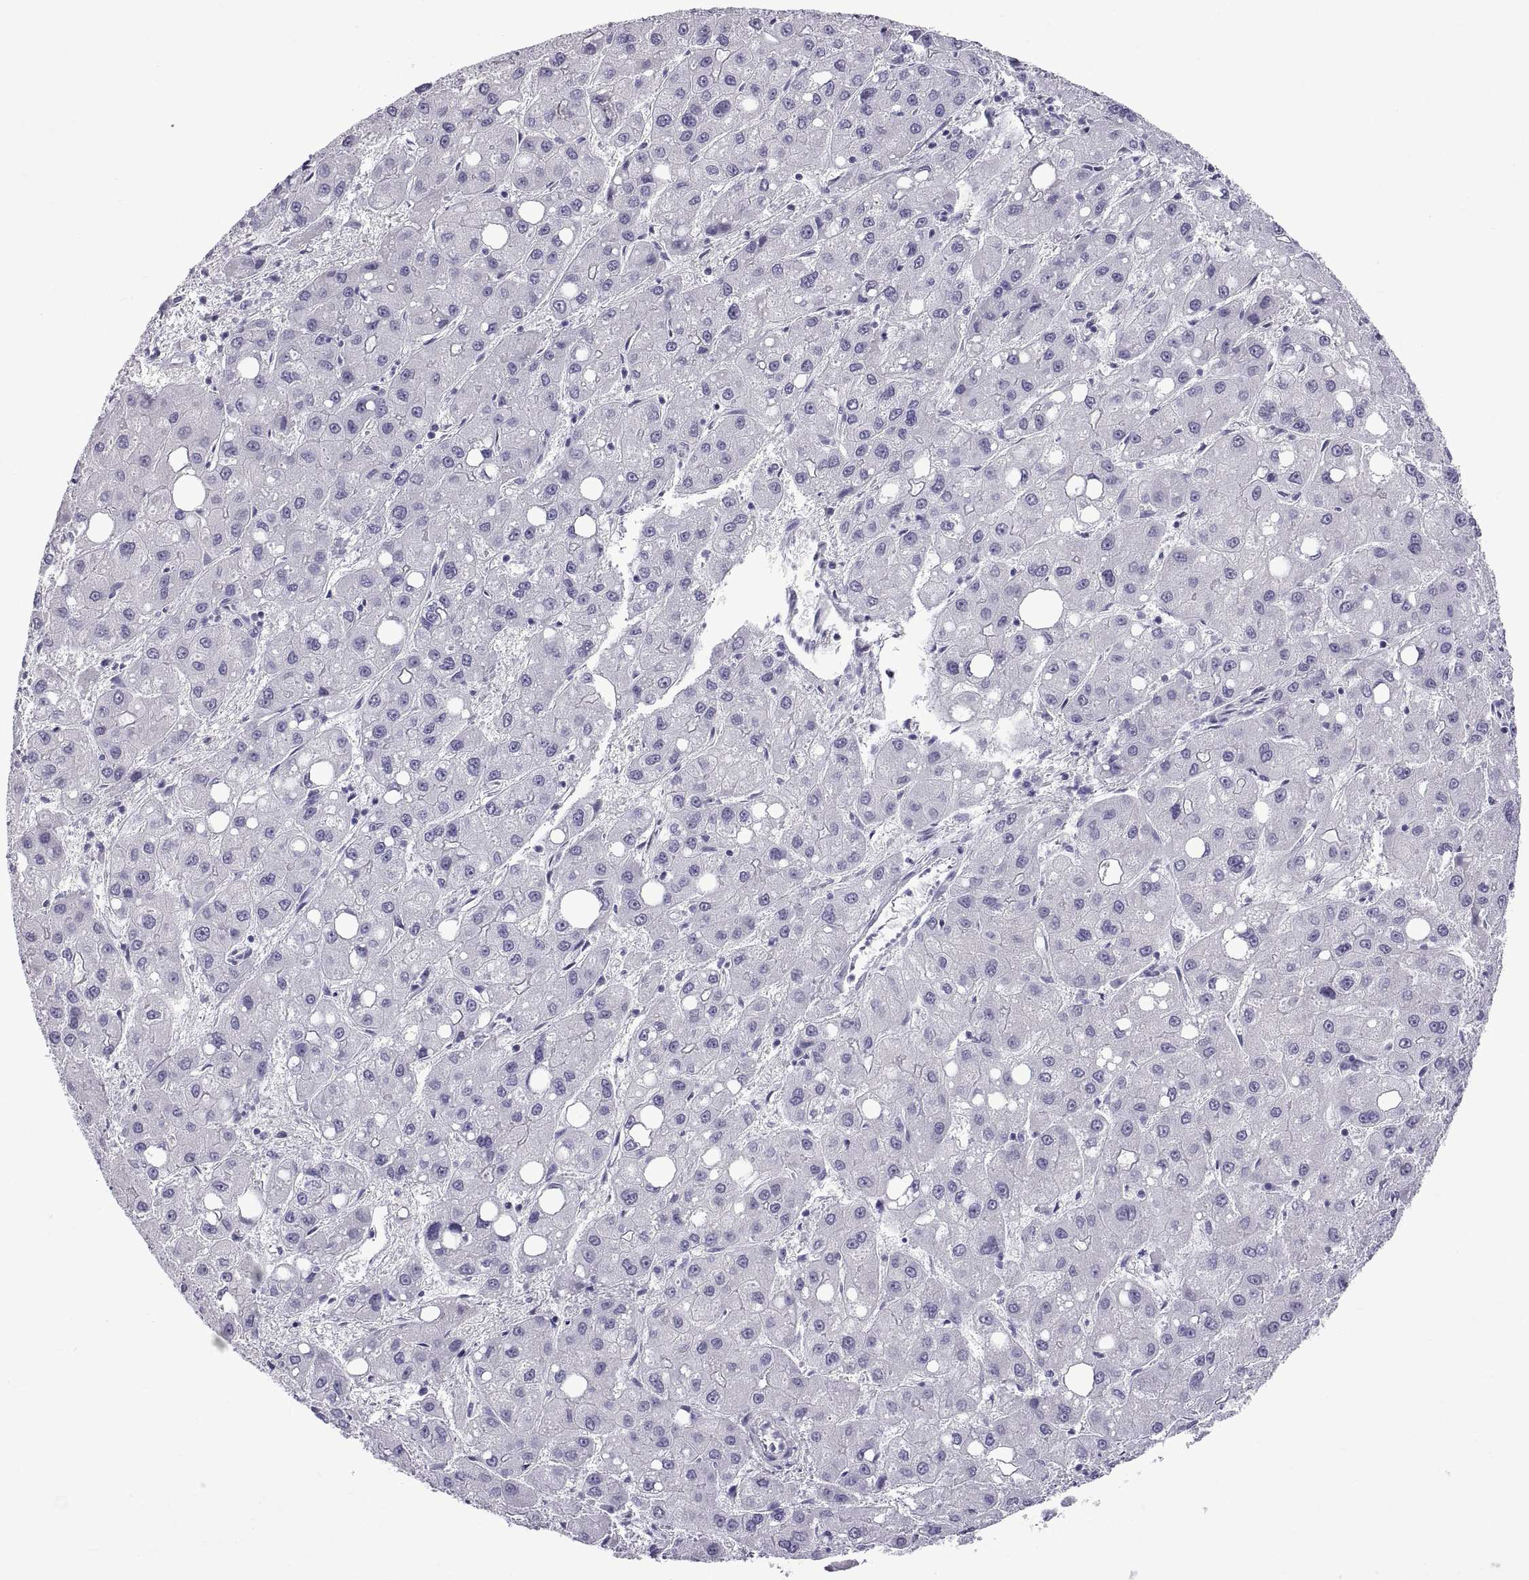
{"staining": {"intensity": "negative", "quantity": "none", "location": "none"}, "tissue": "liver cancer", "cell_type": "Tumor cells", "image_type": "cancer", "snomed": [{"axis": "morphology", "description": "Carcinoma, Hepatocellular, NOS"}, {"axis": "topography", "description": "Liver"}], "caption": "The histopathology image exhibits no staining of tumor cells in liver cancer (hepatocellular carcinoma).", "gene": "SPDYE1", "patient": {"sex": "male", "age": 73}}